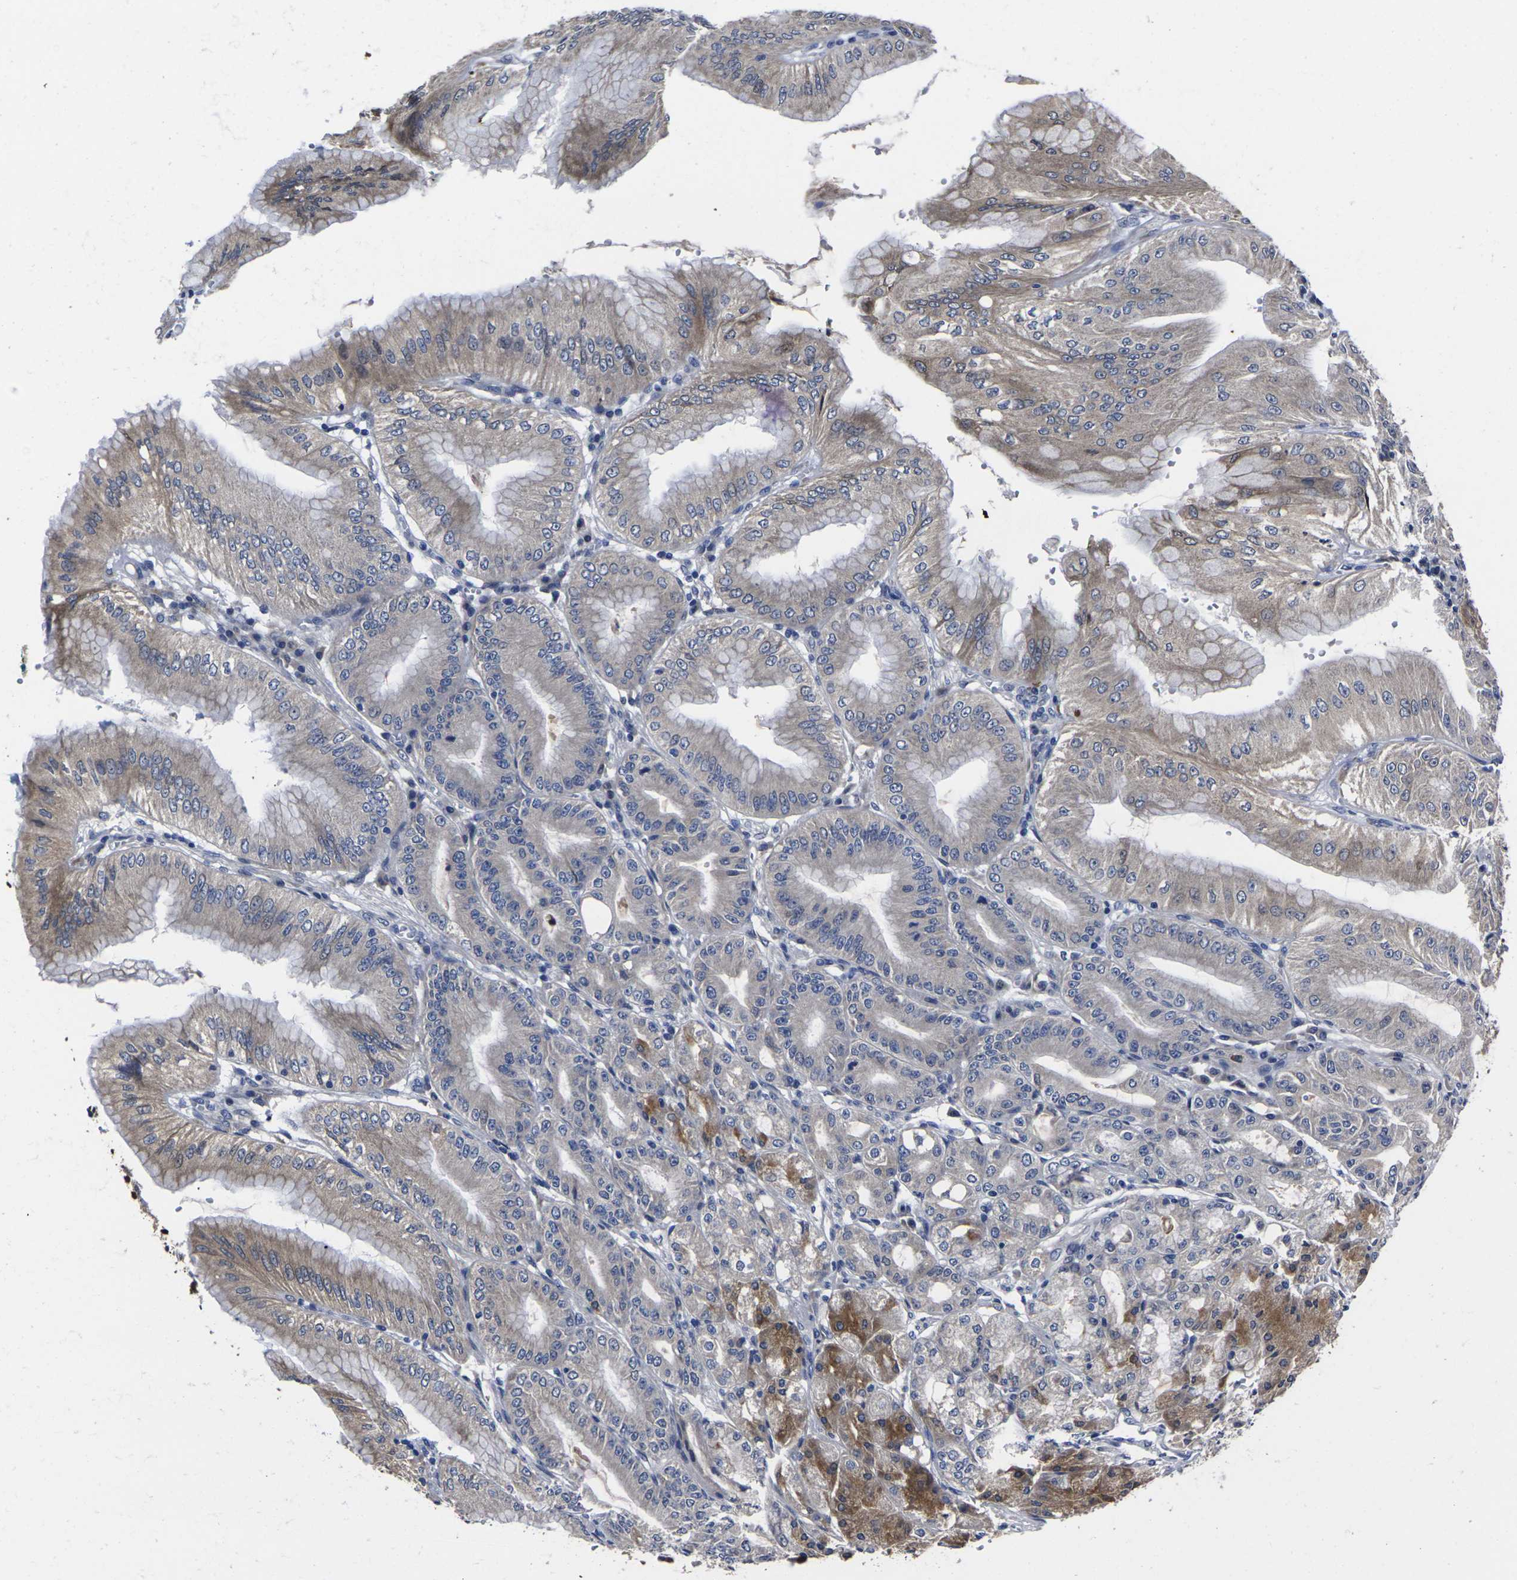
{"staining": {"intensity": "moderate", "quantity": "<25%", "location": "cytoplasmic/membranous"}, "tissue": "stomach", "cell_type": "Glandular cells", "image_type": "normal", "snomed": [{"axis": "morphology", "description": "Normal tissue, NOS"}, {"axis": "topography", "description": "Stomach, lower"}], "caption": "Immunohistochemistry (IHC) of benign stomach demonstrates low levels of moderate cytoplasmic/membranous staining in approximately <25% of glandular cells.", "gene": "CYP2C8", "patient": {"sex": "male", "age": 71}}